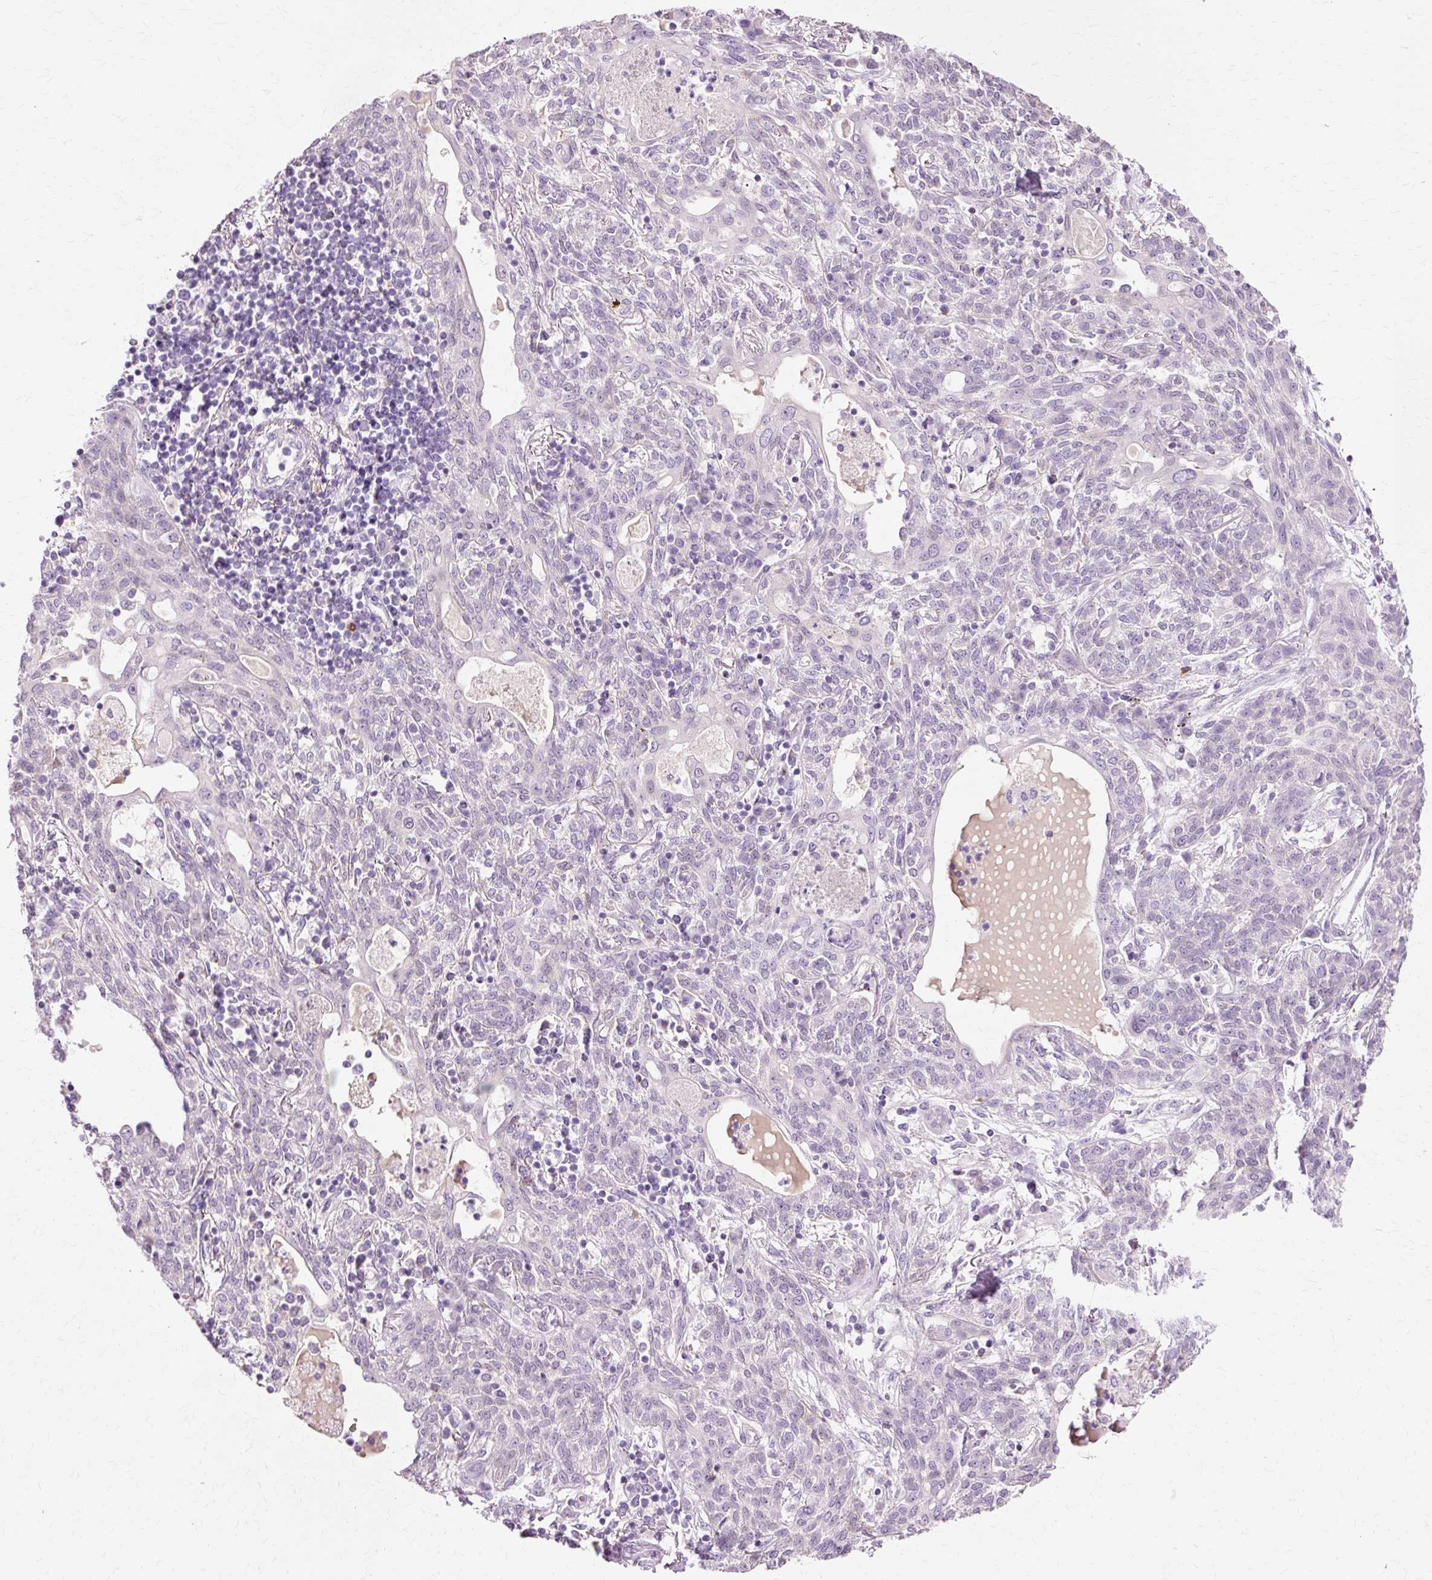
{"staining": {"intensity": "negative", "quantity": "none", "location": "none"}, "tissue": "lung cancer", "cell_type": "Tumor cells", "image_type": "cancer", "snomed": [{"axis": "morphology", "description": "Squamous cell carcinoma, NOS"}, {"axis": "topography", "description": "Lung"}], "caption": "There is no significant positivity in tumor cells of squamous cell carcinoma (lung).", "gene": "VN1R2", "patient": {"sex": "female", "age": 70}}